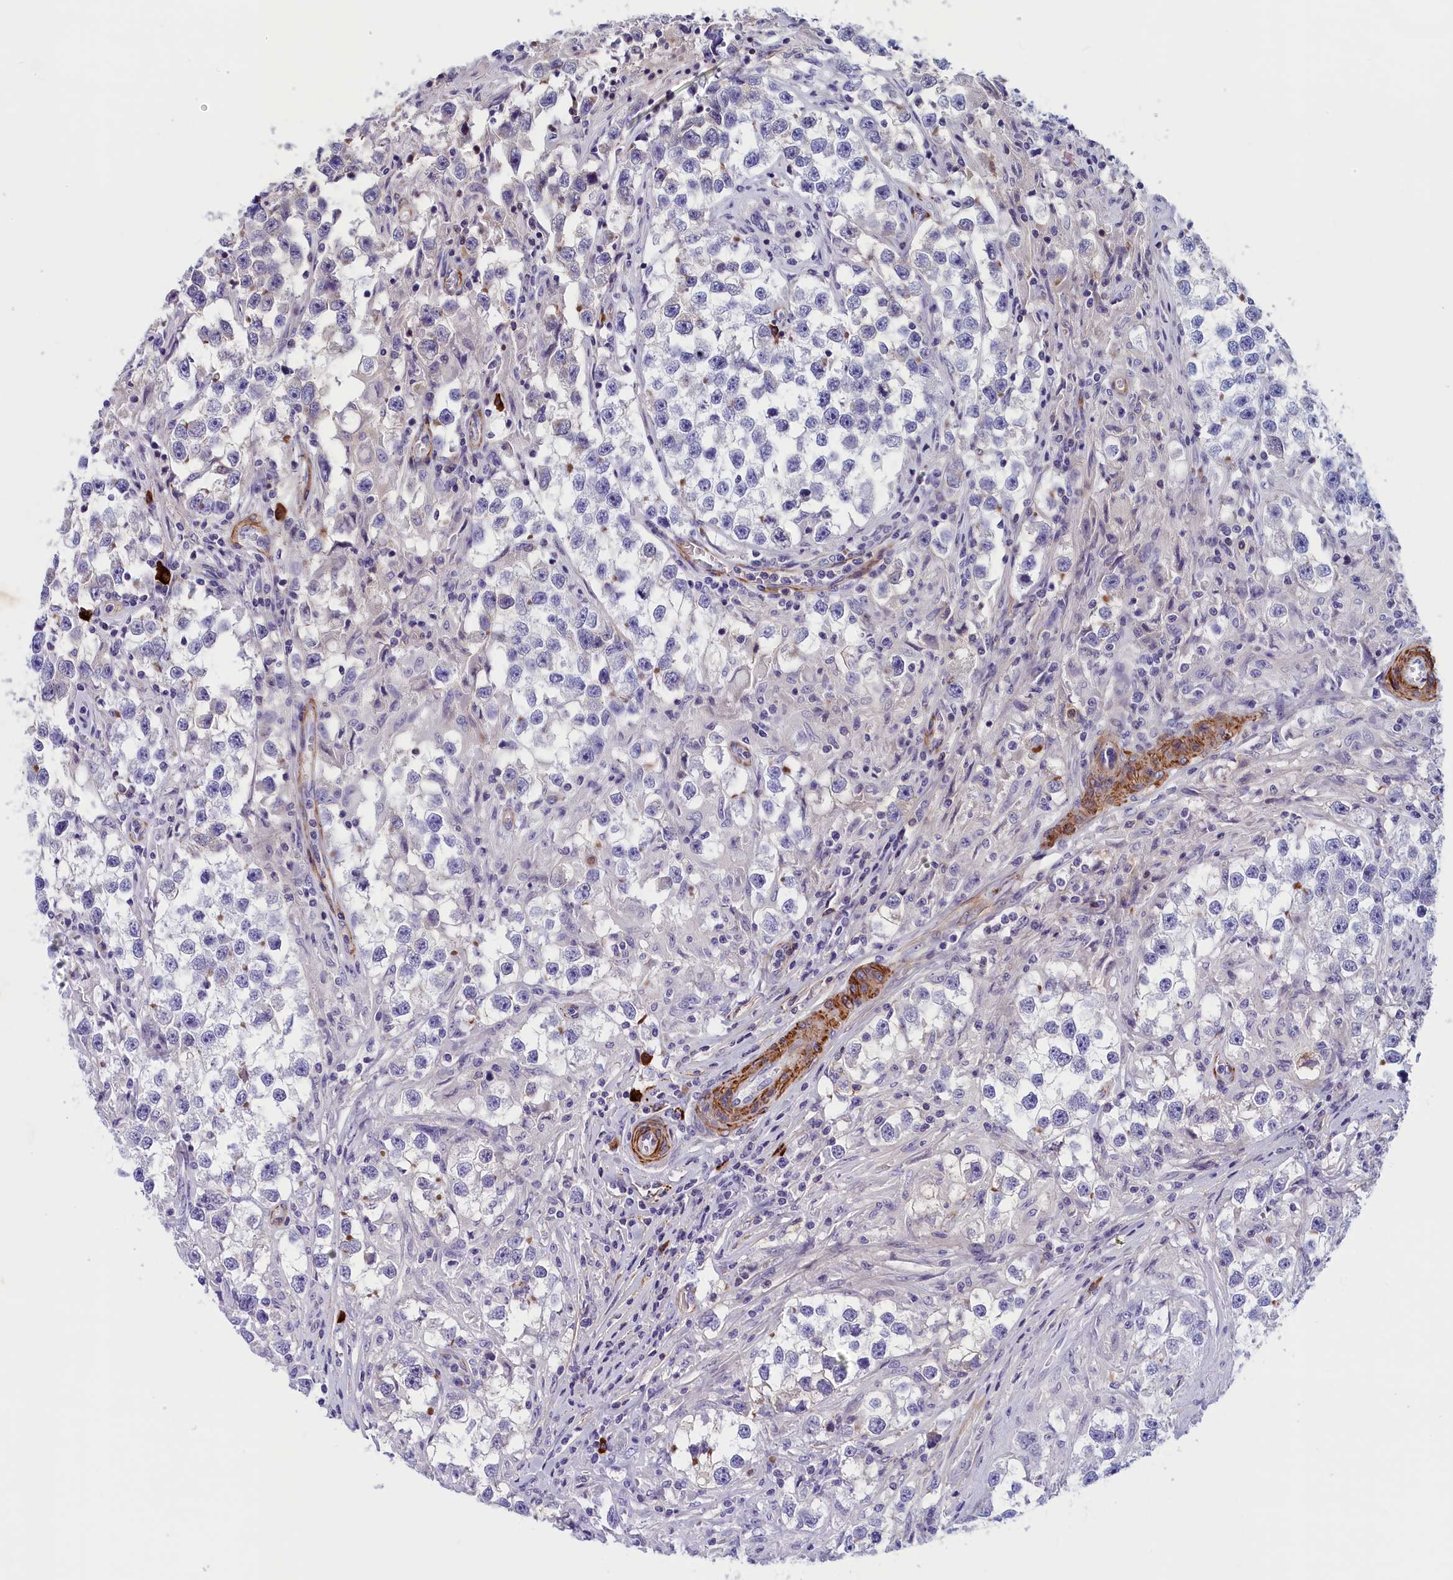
{"staining": {"intensity": "negative", "quantity": "none", "location": "none"}, "tissue": "testis cancer", "cell_type": "Tumor cells", "image_type": "cancer", "snomed": [{"axis": "morphology", "description": "Seminoma, NOS"}, {"axis": "topography", "description": "Testis"}], "caption": "Tumor cells show no significant staining in testis seminoma.", "gene": "BCL2L13", "patient": {"sex": "male", "age": 46}}